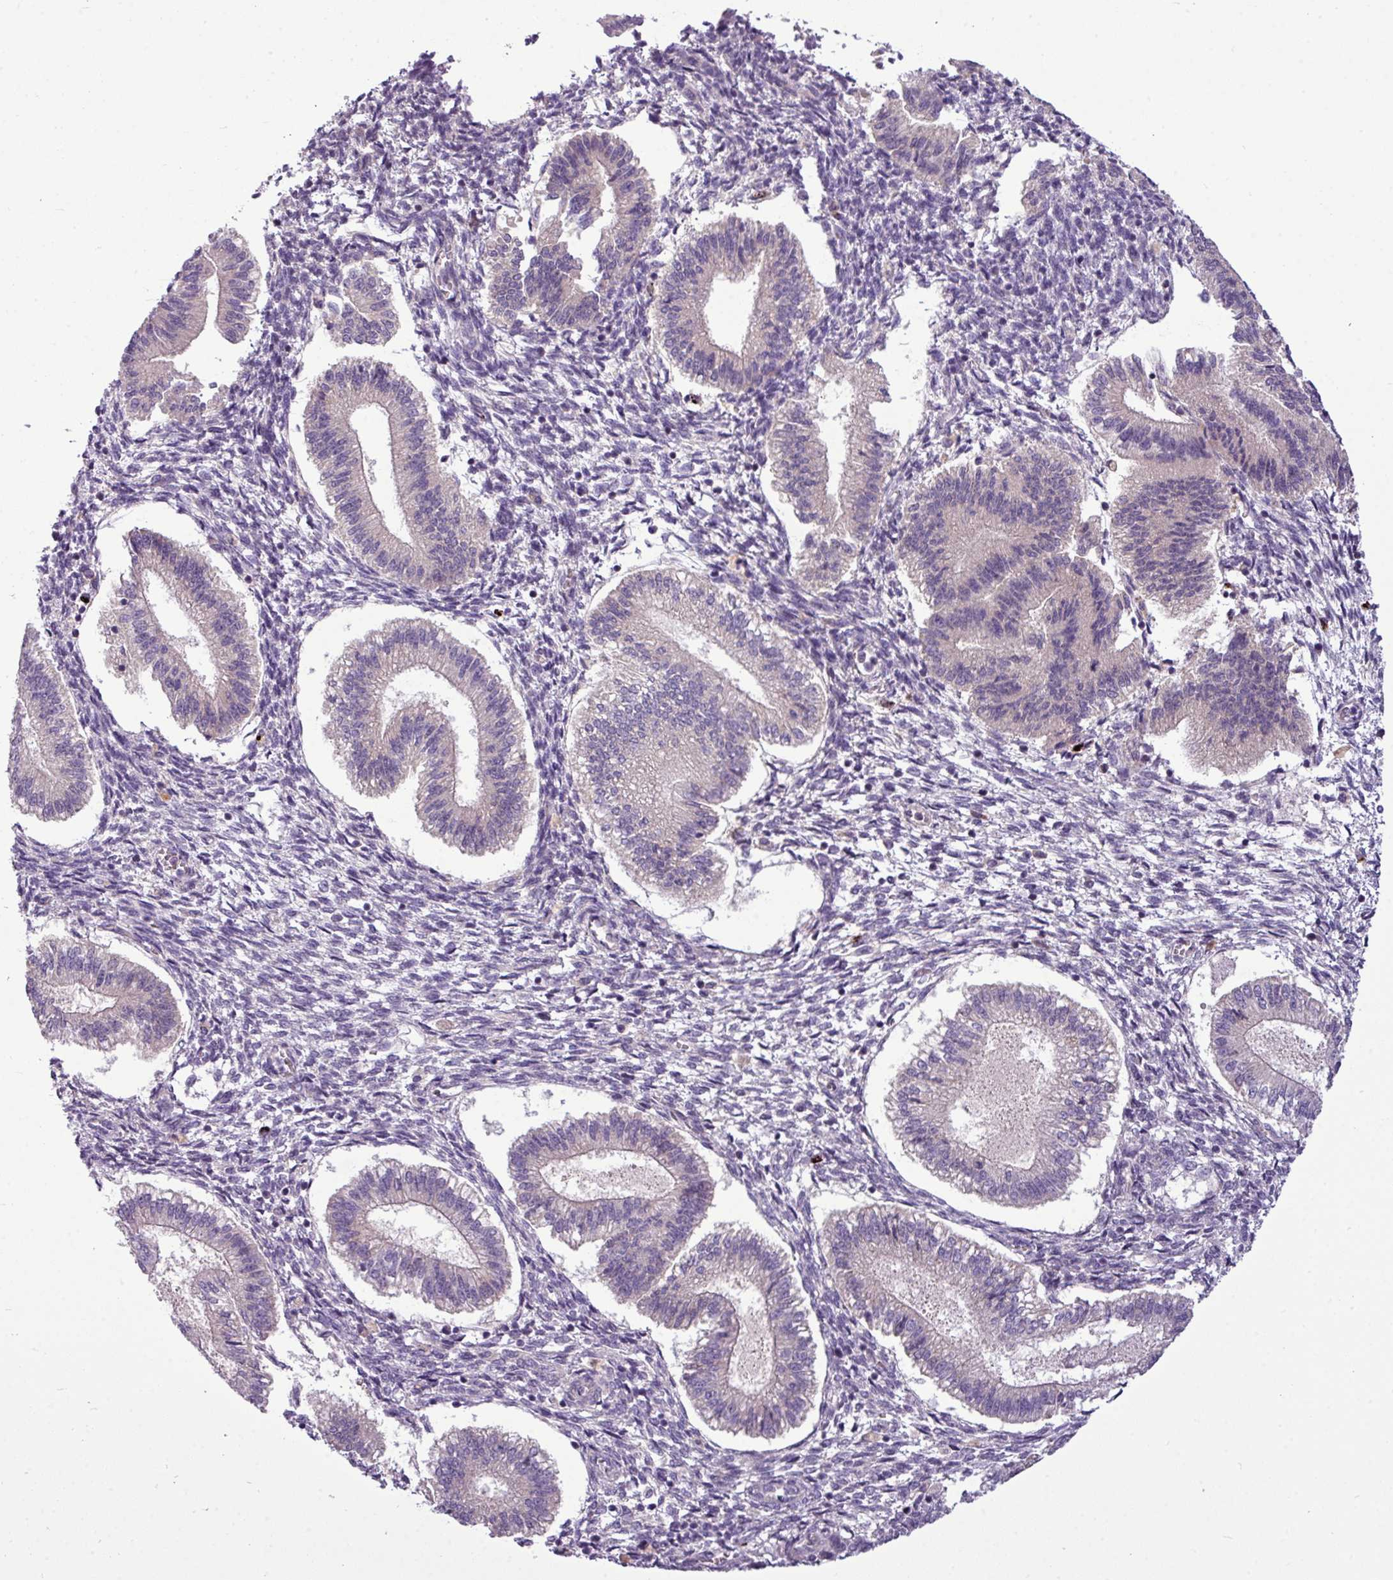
{"staining": {"intensity": "negative", "quantity": "none", "location": "none"}, "tissue": "endometrium", "cell_type": "Cells in endometrial stroma", "image_type": "normal", "snomed": [{"axis": "morphology", "description": "Normal tissue, NOS"}, {"axis": "topography", "description": "Endometrium"}], "caption": "Immunohistochemical staining of benign human endometrium shows no significant staining in cells in endometrial stroma.", "gene": "IL17A", "patient": {"sex": "female", "age": 25}}